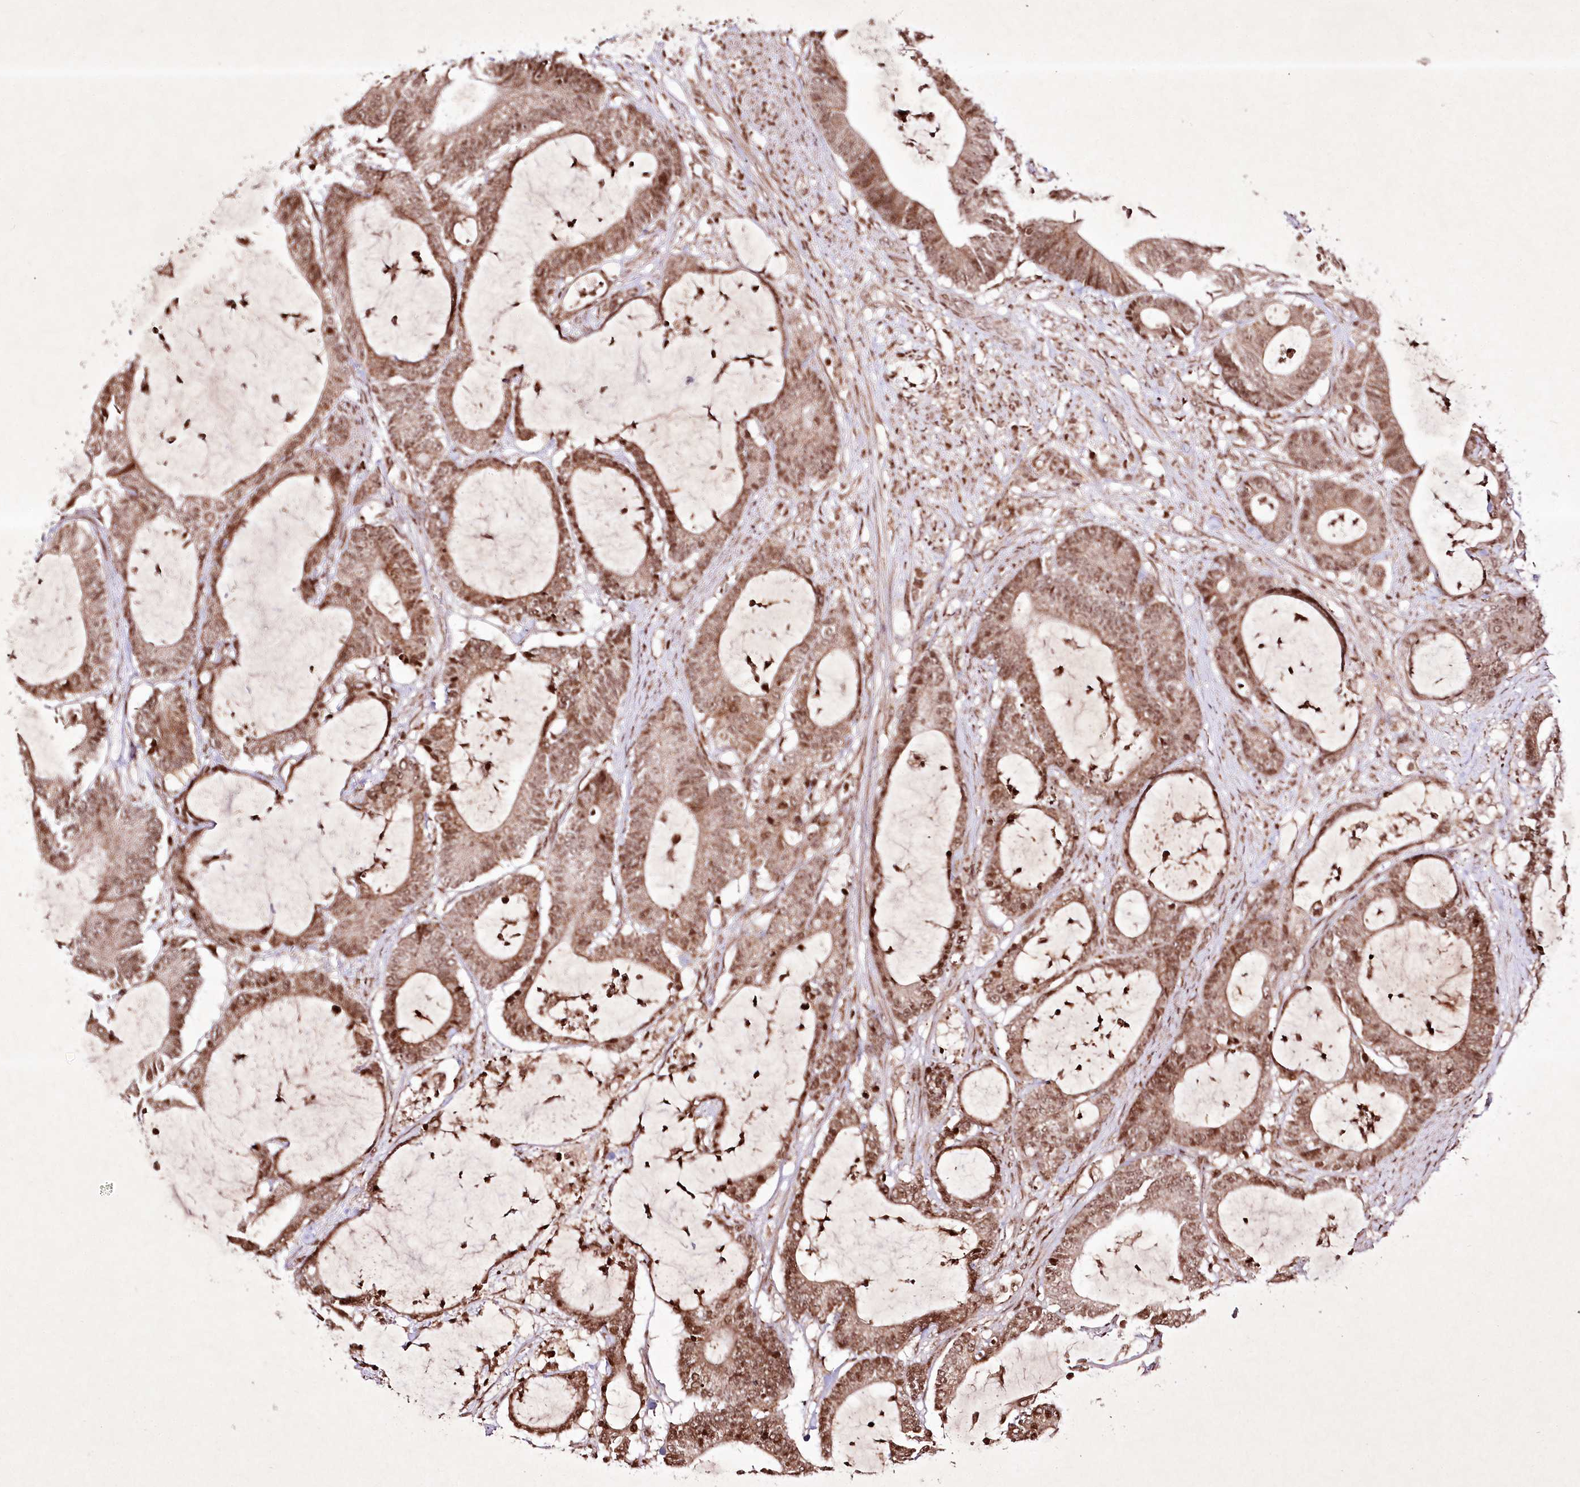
{"staining": {"intensity": "moderate", "quantity": ">75%", "location": "cytoplasmic/membranous,nuclear"}, "tissue": "colorectal cancer", "cell_type": "Tumor cells", "image_type": "cancer", "snomed": [{"axis": "morphology", "description": "Adenocarcinoma, NOS"}, {"axis": "topography", "description": "Colon"}], "caption": "Immunohistochemistry (IHC) histopathology image of neoplastic tissue: colorectal cancer (adenocarcinoma) stained using IHC displays medium levels of moderate protein expression localized specifically in the cytoplasmic/membranous and nuclear of tumor cells, appearing as a cytoplasmic/membranous and nuclear brown color.", "gene": "CARM1", "patient": {"sex": "female", "age": 84}}